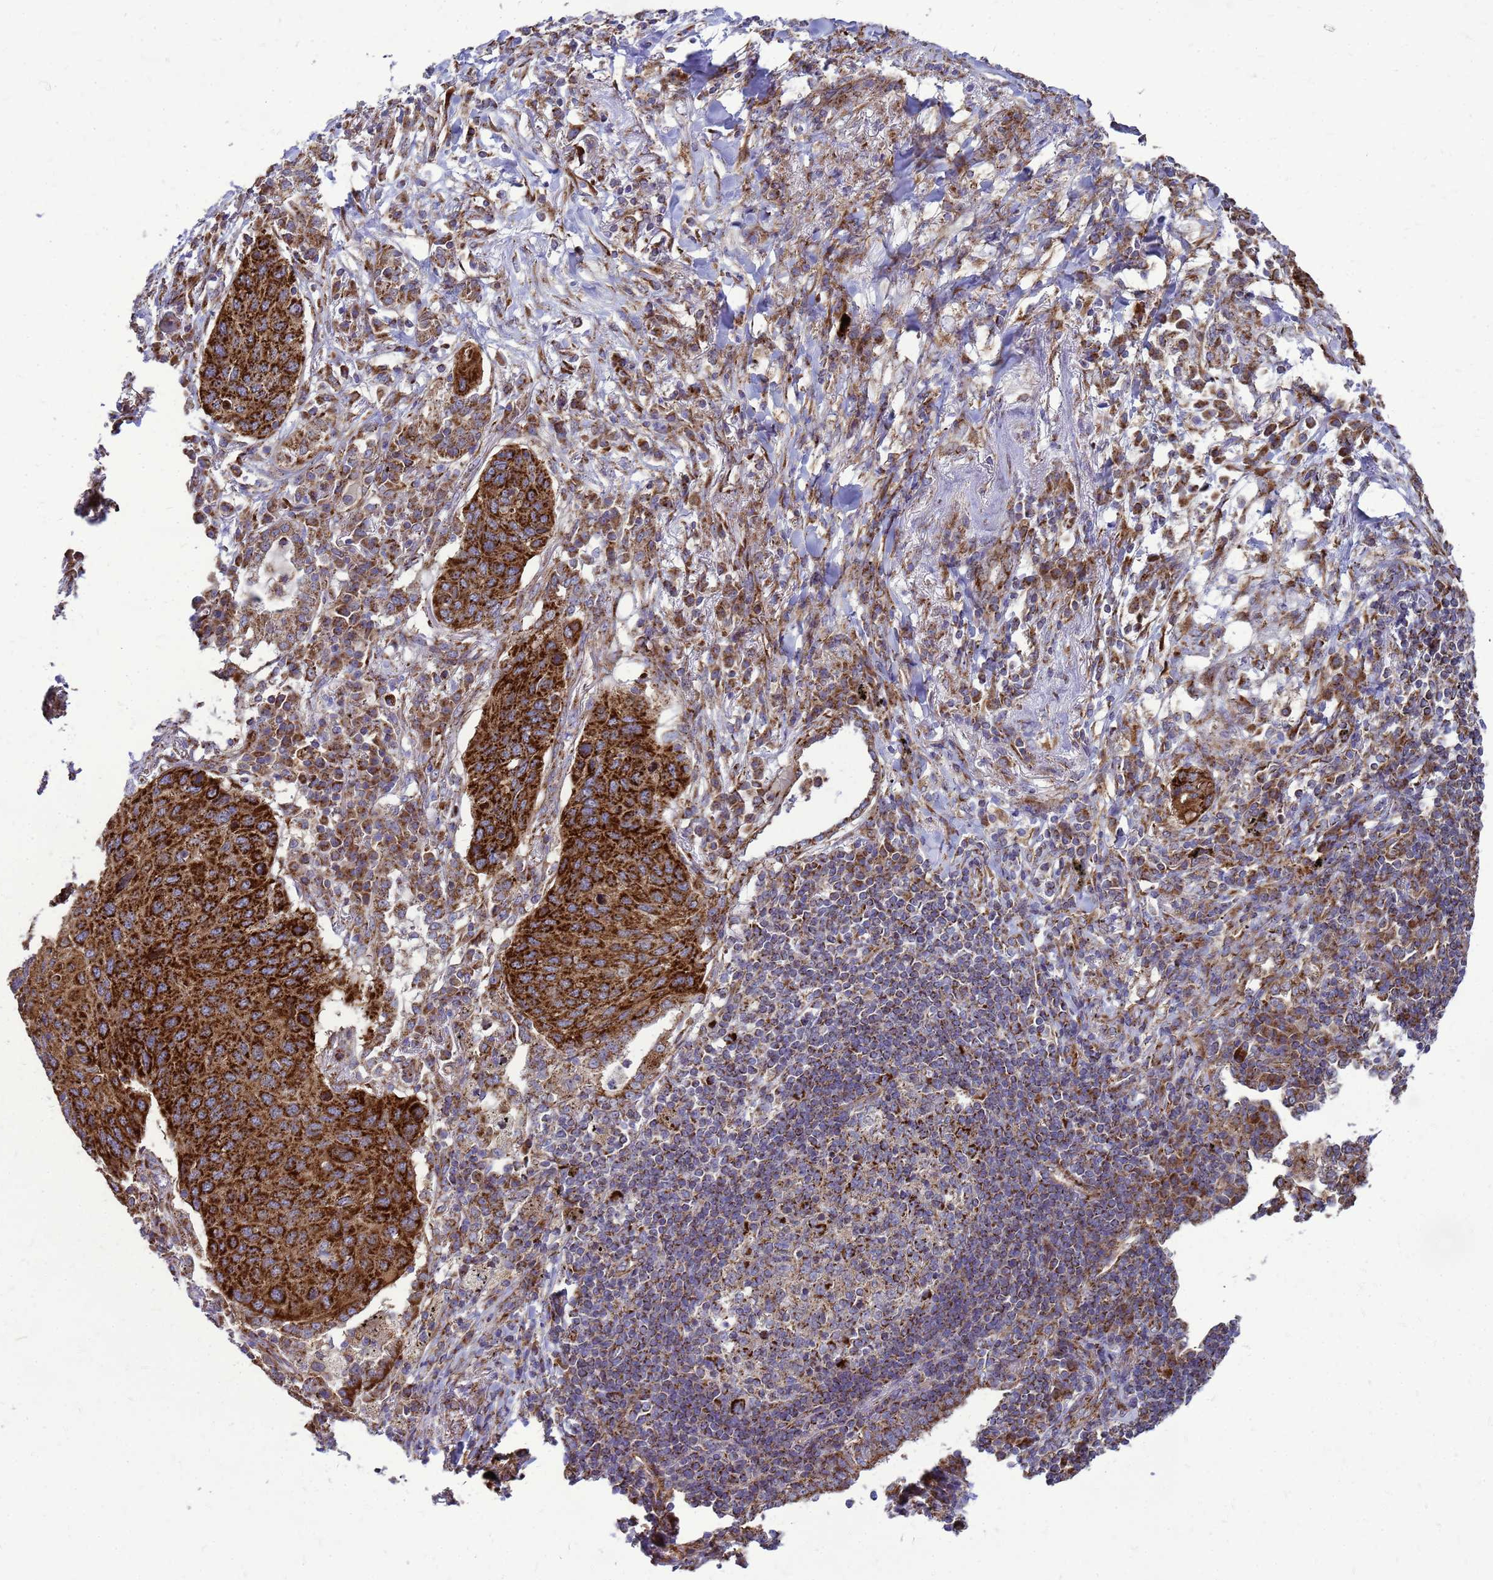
{"staining": {"intensity": "strong", "quantity": ">75%", "location": "cytoplasmic/membranous"}, "tissue": "lung cancer", "cell_type": "Tumor cells", "image_type": "cancer", "snomed": [{"axis": "morphology", "description": "Squamous cell carcinoma, NOS"}, {"axis": "topography", "description": "Lung"}], "caption": "Strong cytoplasmic/membranous expression for a protein is seen in about >75% of tumor cells of lung cancer using IHC.", "gene": "FSTL4", "patient": {"sex": "female", "age": 63}}